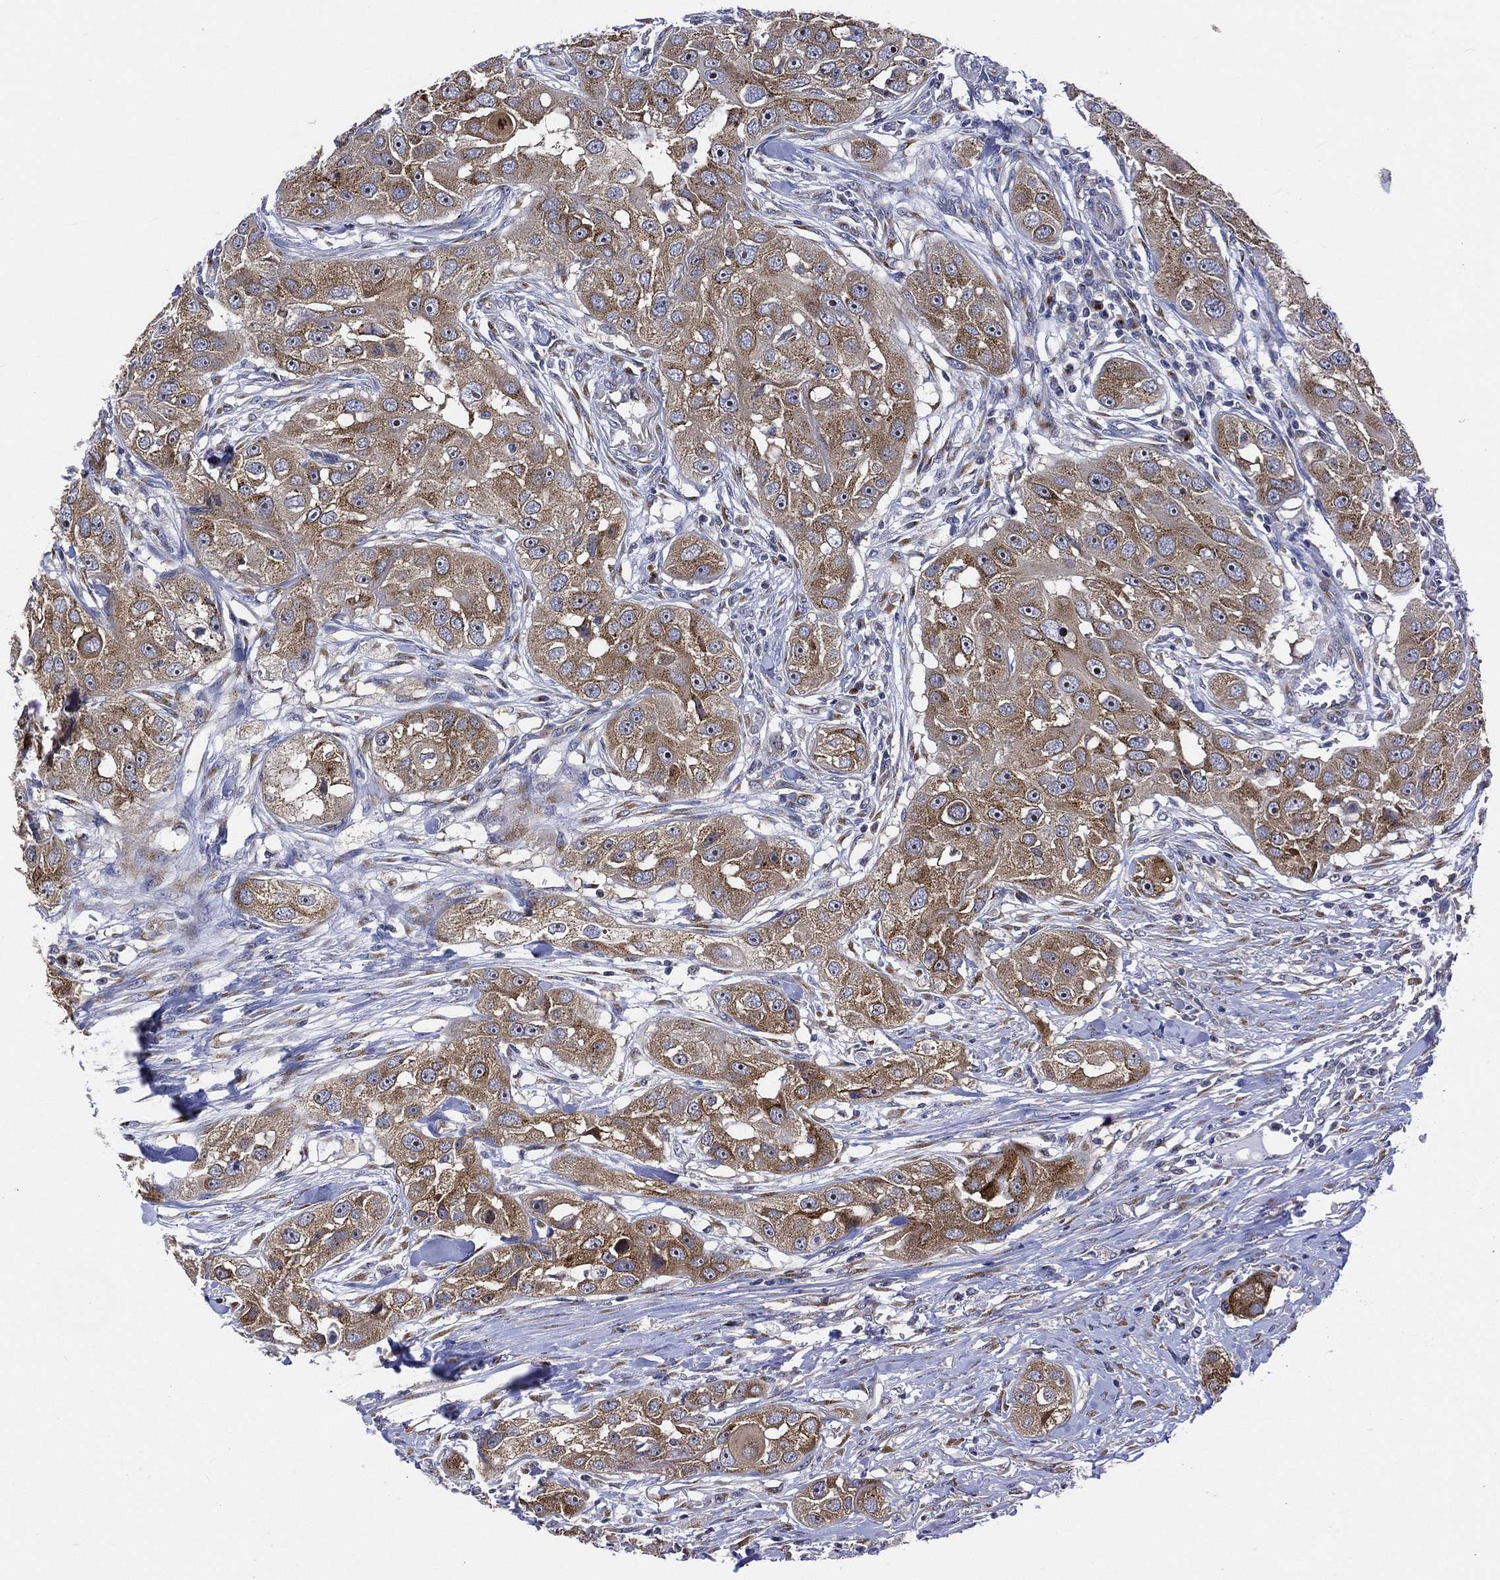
{"staining": {"intensity": "moderate", "quantity": "25%-75%", "location": "cytoplasmic/membranous"}, "tissue": "head and neck cancer", "cell_type": "Tumor cells", "image_type": "cancer", "snomed": [{"axis": "morphology", "description": "Squamous cell carcinoma, NOS"}, {"axis": "topography", "description": "Head-Neck"}], "caption": "The image exhibits immunohistochemical staining of head and neck cancer (squamous cell carcinoma). There is moderate cytoplasmic/membranous staining is appreciated in approximately 25%-75% of tumor cells.", "gene": "TICAM1", "patient": {"sex": "male", "age": 51}}